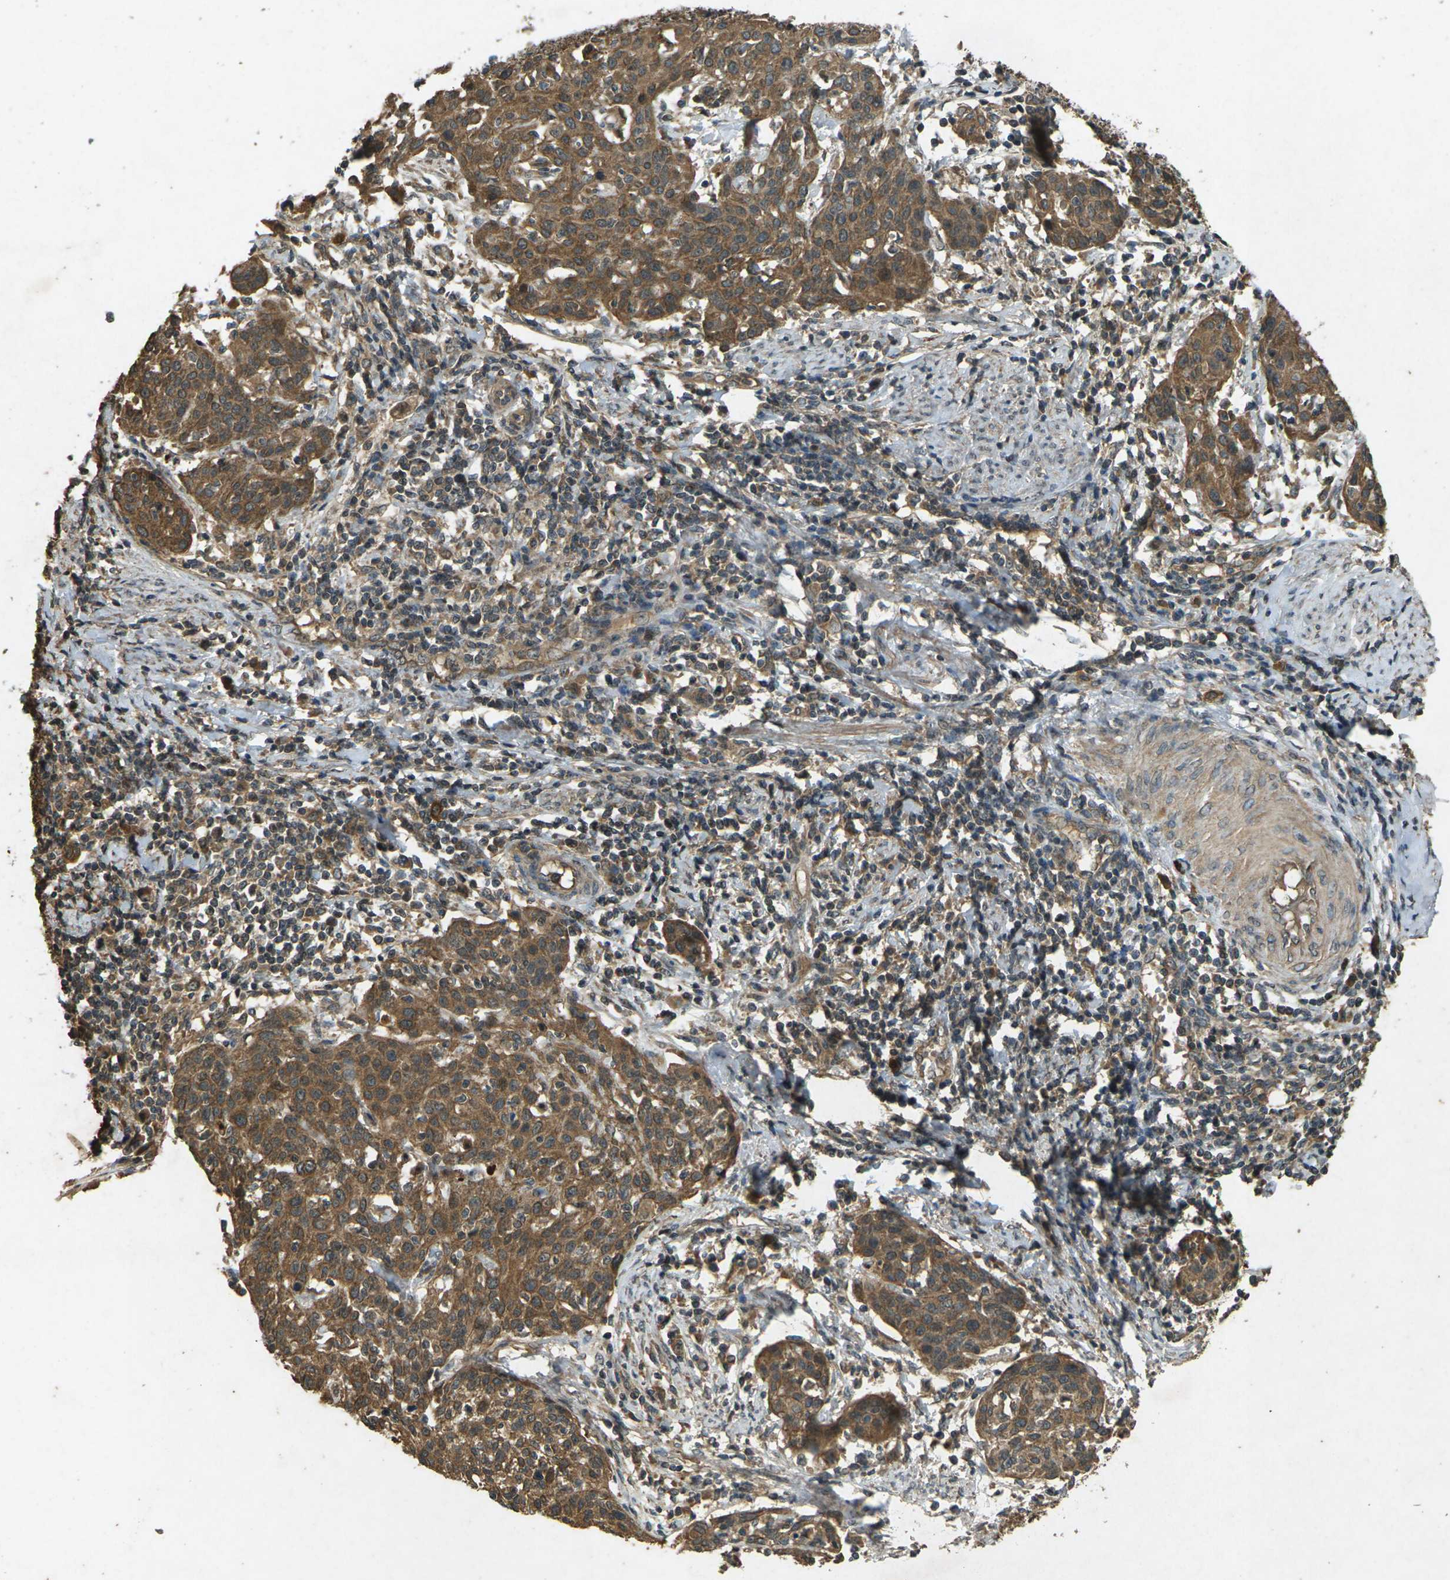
{"staining": {"intensity": "moderate", "quantity": ">75%", "location": "cytoplasmic/membranous"}, "tissue": "cervical cancer", "cell_type": "Tumor cells", "image_type": "cancer", "snomed": [{"axis": "morphology", "description": "Squamous cell carcinoma, NOS"}, {"axis": "topography", "description": "Cervix"}], "caption": "Immunohistochemical staining of human cervical cancer (squamous cell carcinoma) exhibits medium levels of moderate cytoplasmic/membranous positivity in about >75% of tumor cells.", "gene": "TAP1", "patient": {"sex": "female", "age": 38}}